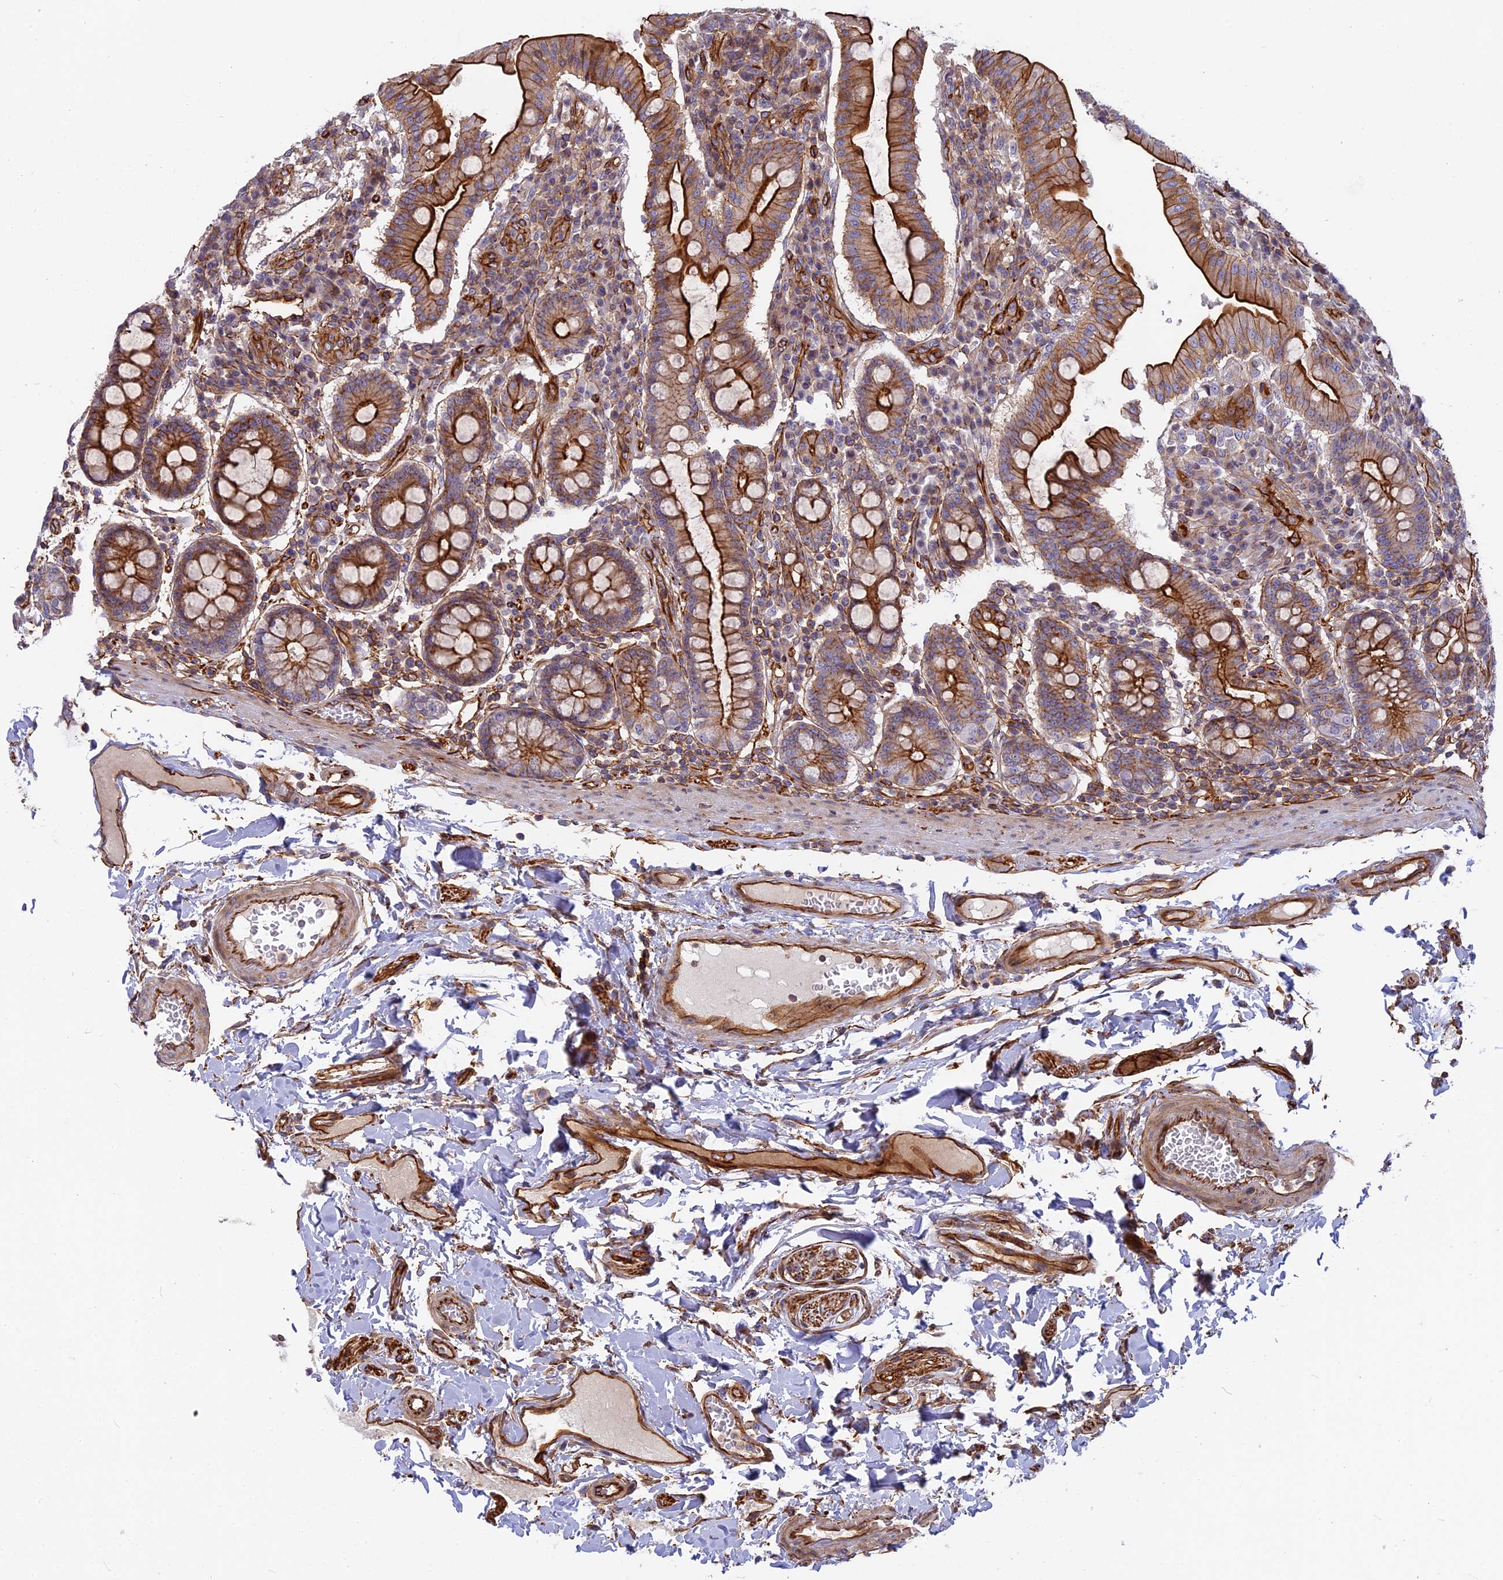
{"staining": {"intensity": "strong", "quantity": ">75%", "location": "cytoplasmic/membranous"}, "tissue": "duodenum", "cell_type": "Glandular cells", "image_type": "normal", "snomed": [{"axis": "morphology", "description": "Normal tissue, NOS"}, {"axis": "morphology", "description": "Adenocarcinoma, NOS"}, {"axis": "topography", "description": "Pancreas"}, {"axis": "topography", "description": "Duodenum"}], "caption": "About >75% of glandular cells in unremarkable duodenum exhibit strong cytoplasmic/membranous protein expression as visualized by brown immunohistochemical staining.", "gene": "CNBD2", "patient": {"sex": "male", "age": 50}}